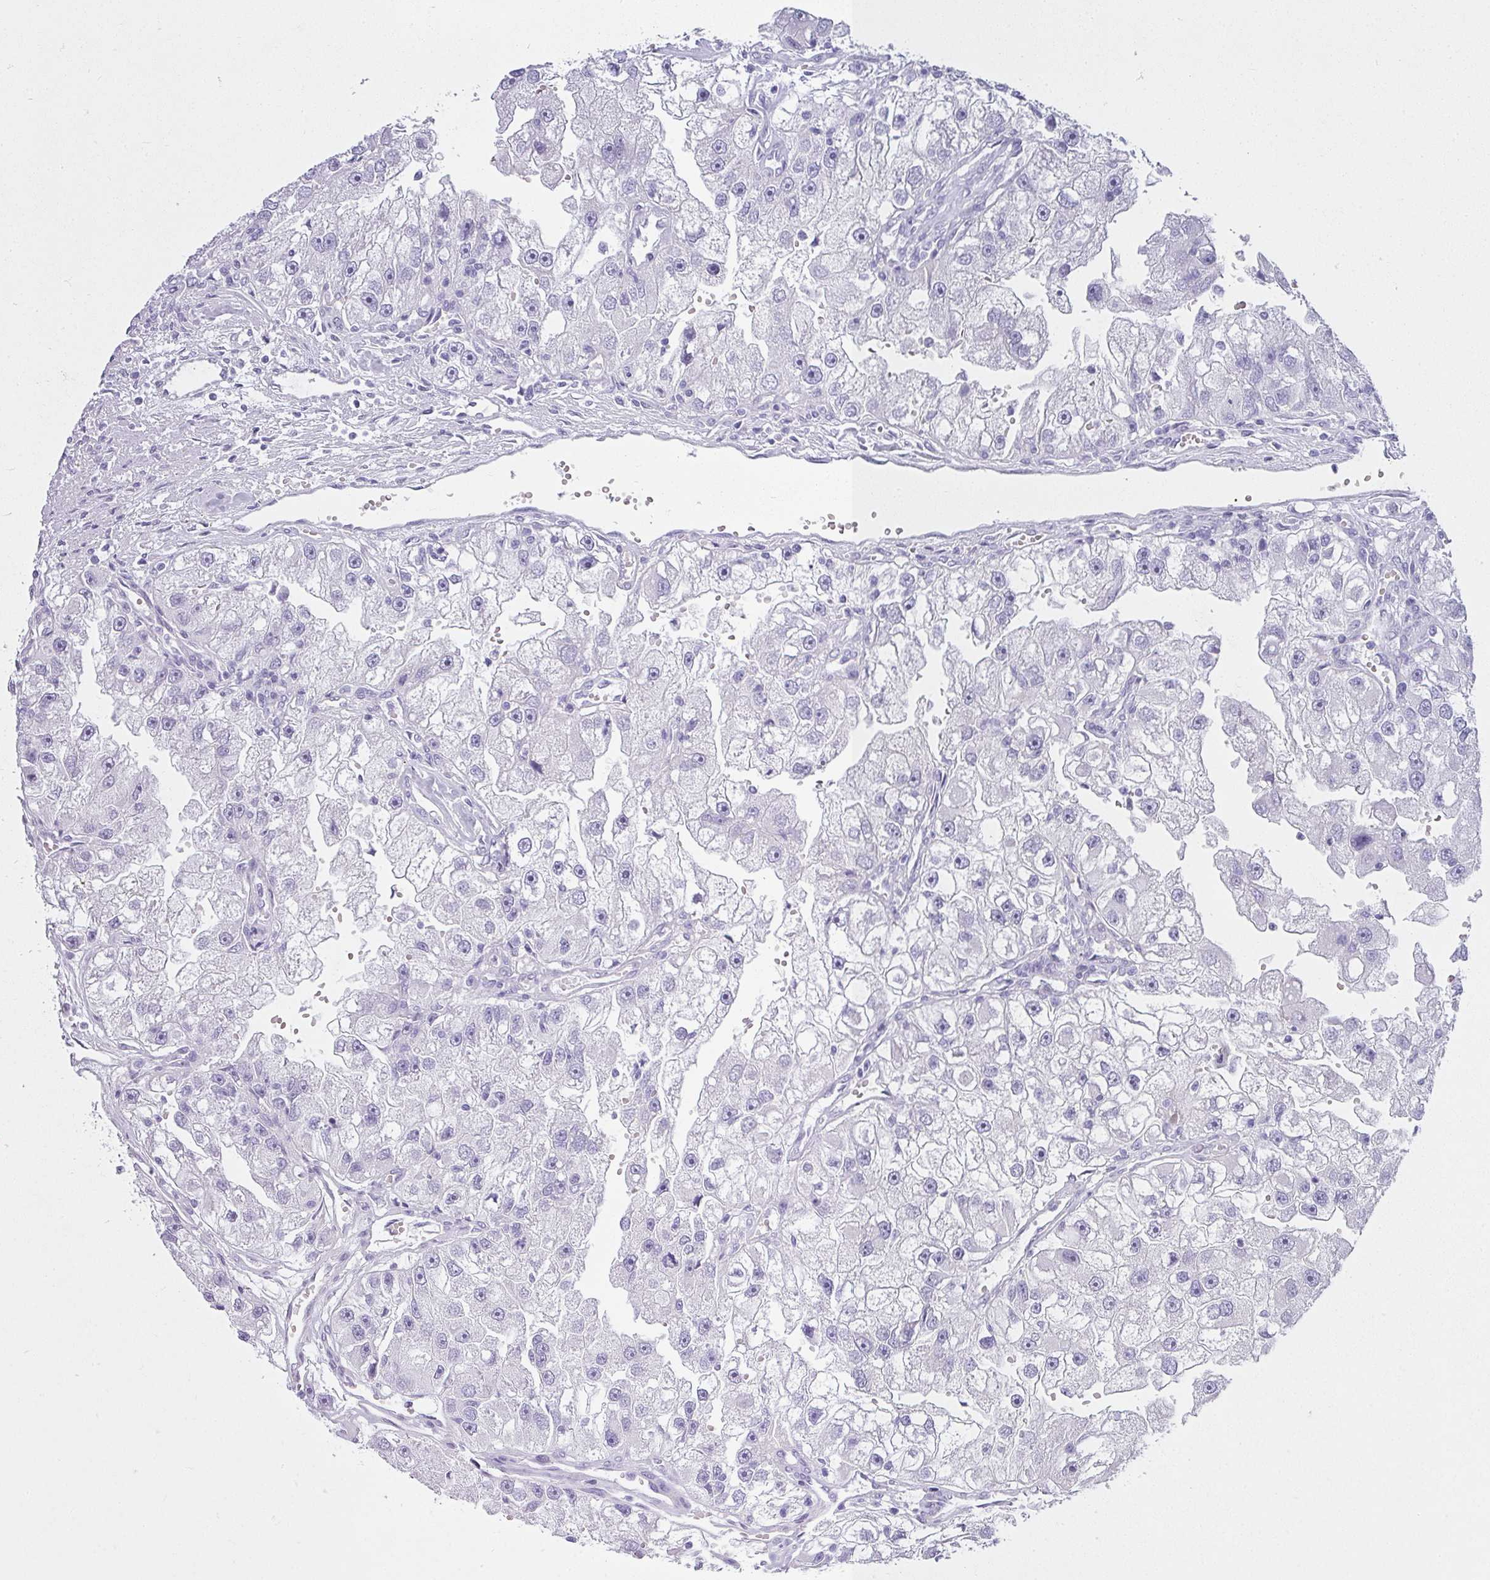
{"staining": {"intensity": "negative", "quantity": "none", "location": "none"}, "tissue": "renal cancer", "cell_type": "Tumor cells", "image_type": "cancer", "snomed": [{"axis": "morphology", "description": "Adenocarcinoma, NOS"}, {"axis": "topography", "description": "Kidney"}], "caption": "Tumor cells show no significant staining in adenocarcinoma (renal).", "gene": "VCY1B", "patient": {"sex": "male", "age": 63}}